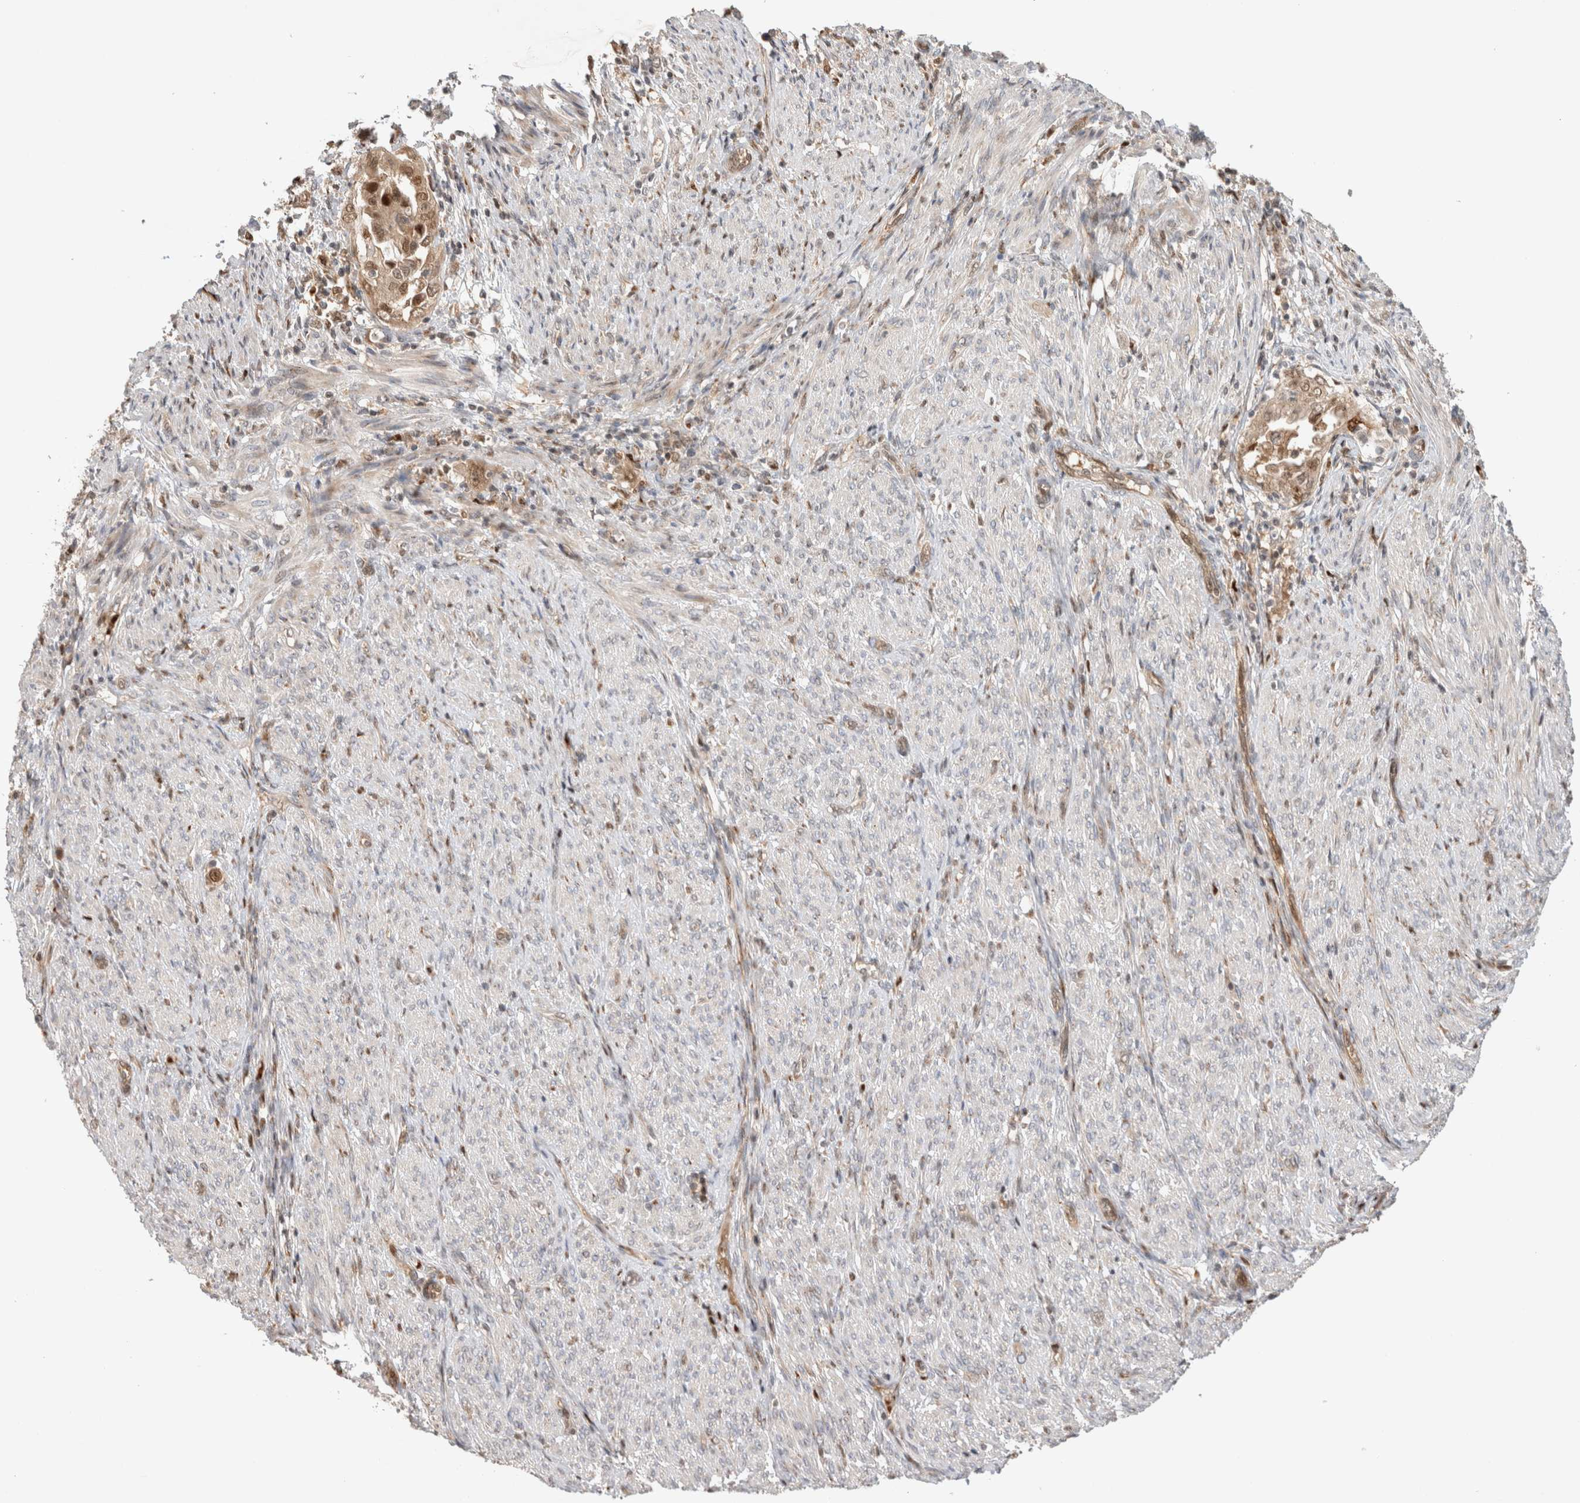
{"staining": {"intensity": "moderate", "quantity": ">75%", "location": "cytoplasmic/membranous,nuclear"}, "tissue": "endometrial cancer", "cell_type": "Tumor cells", "image_type": "cancer", "snomed": [{"axis": "morphology", "description": "Adenocarcinoma, NOS"}, {"axis": "topography", "description": "Endometrium"}], "caption": "A high-resolution photomicrograph shows immunohistochemistry (IHC) staining of endometrial cancer, which displays moderate cytoplasmic/membranous and nuclear expression in about >75% of tumor cells. The staining is performed using DAB brown chromogen to label protein expression. The nuclei are counter-stained blue using hematoxylin.", "gene": "OTUD6B", "patient": {"sex": "female", "age": 85}}